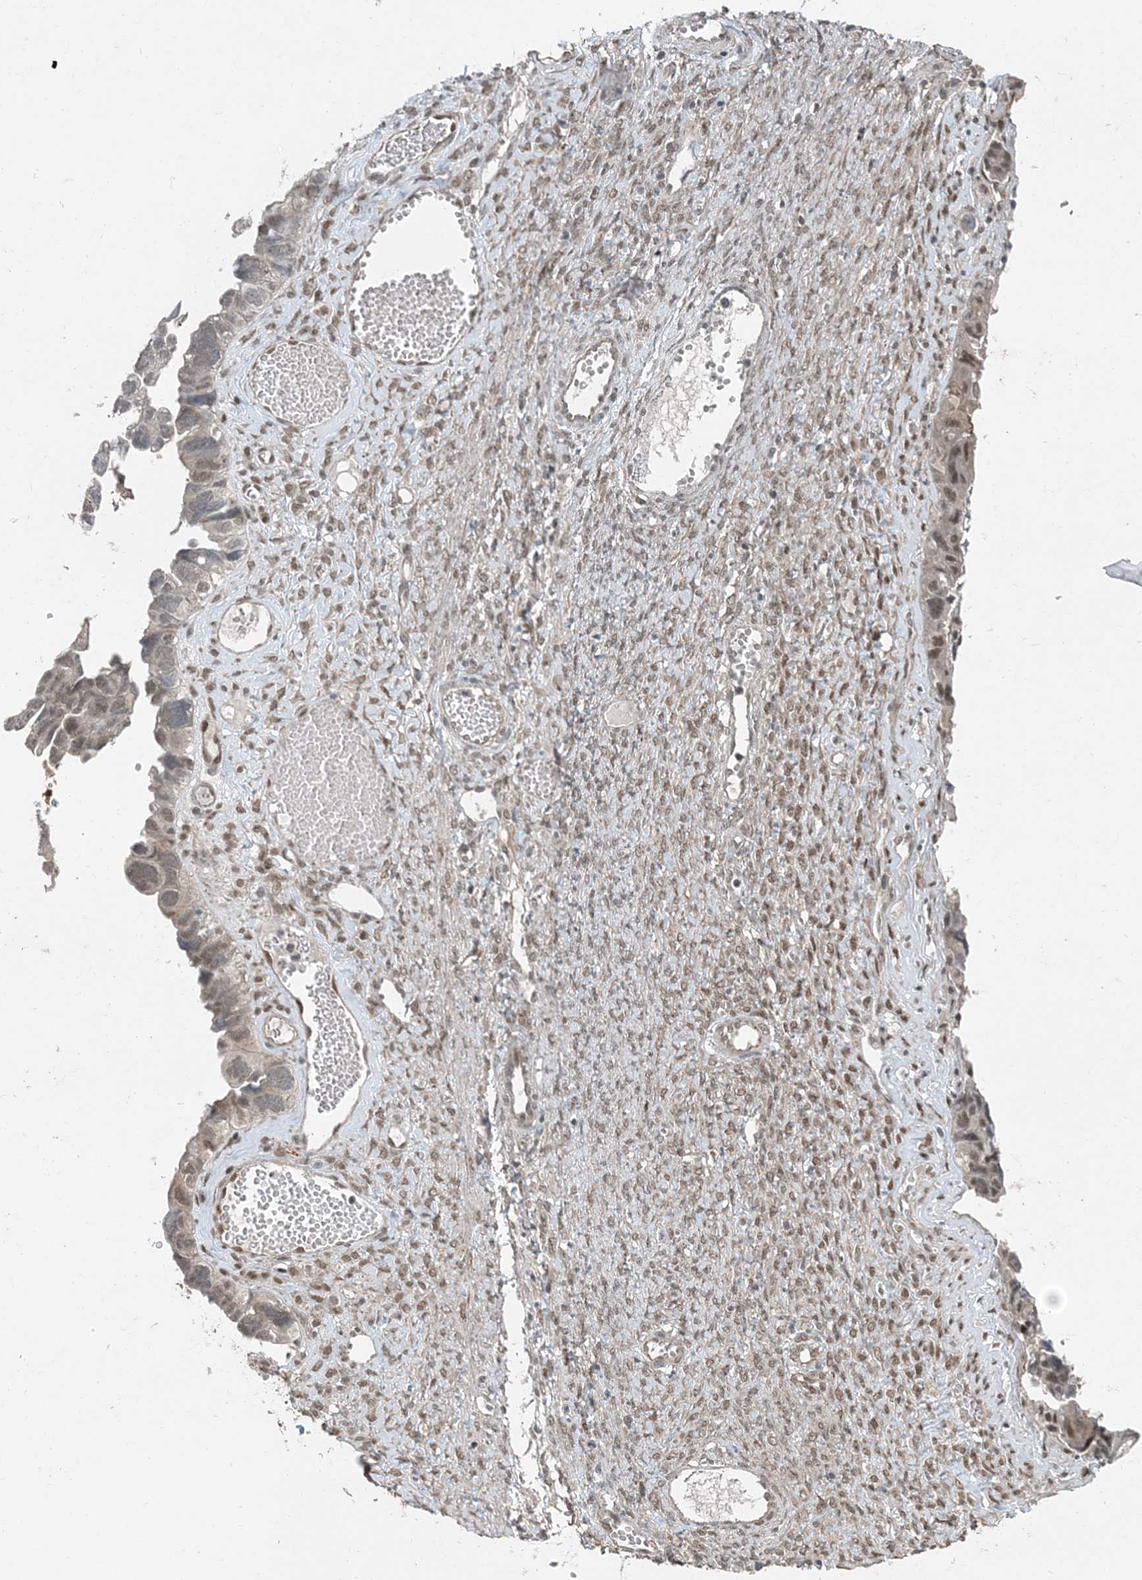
{"staining": {"intensity": "weak", "quantity": ">75%", "location": "nuclear"}, "tissue": "ovarian cancer", "cell_type": "Tumor cells", "image_type": "cancer", "snomed": [{"axis": "morphology", "description": "Cystadenocarcinoma, serous, NOS"}, {"axis": "topography", "description": "Ovary"}], "caption": "Immunohistochemical staining of human serous cystadenocarcinoma (ovarian) displays weak nuclear protein staining in approximately >75% of tumor cells.", "gene": "COPS7B", "patient": {"sex": "female", "age": 79}}